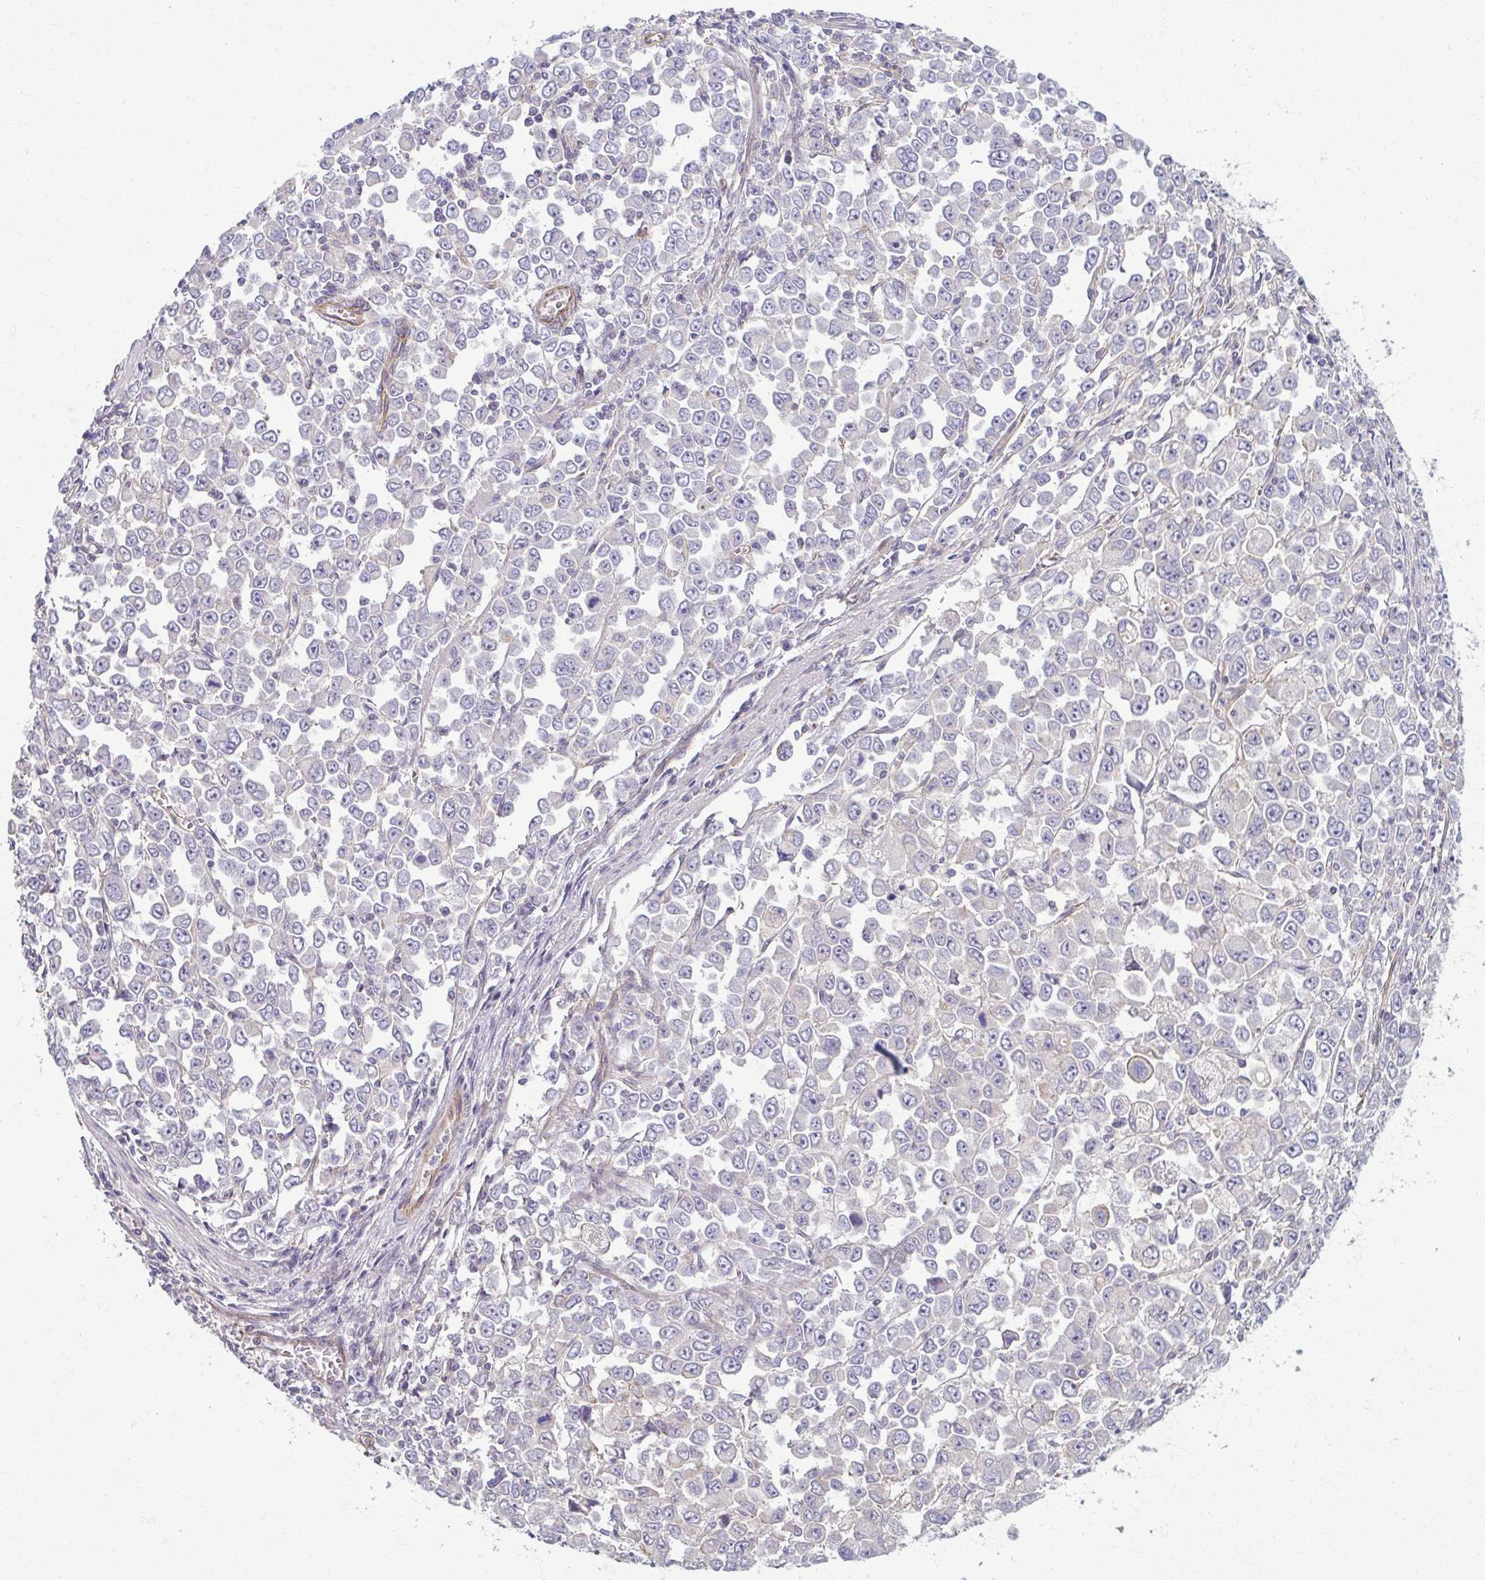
{"staining": {"intensity": "negative", "quantity": "none", "location": "none"}, "tissue": "stomach cancer", "cell_type": "Tumor cells", "image_type": "cancer", "snomed": [{"axis": "morphology", "description": "Adenocarcinoma, NOS"}, {"axis": "topography", "description": "Stomach, upper"}], "caption": "High magnification brightfield microscopy of adenocarcinoma (stomach) stained with DAB (3,3'-diaminobenzidine) (brown) and counterstained with hematoxylin (blue): tumor cells show no significant staining.", "gene": "EID2B", "patient": {"sex": "male", "age": 70}}